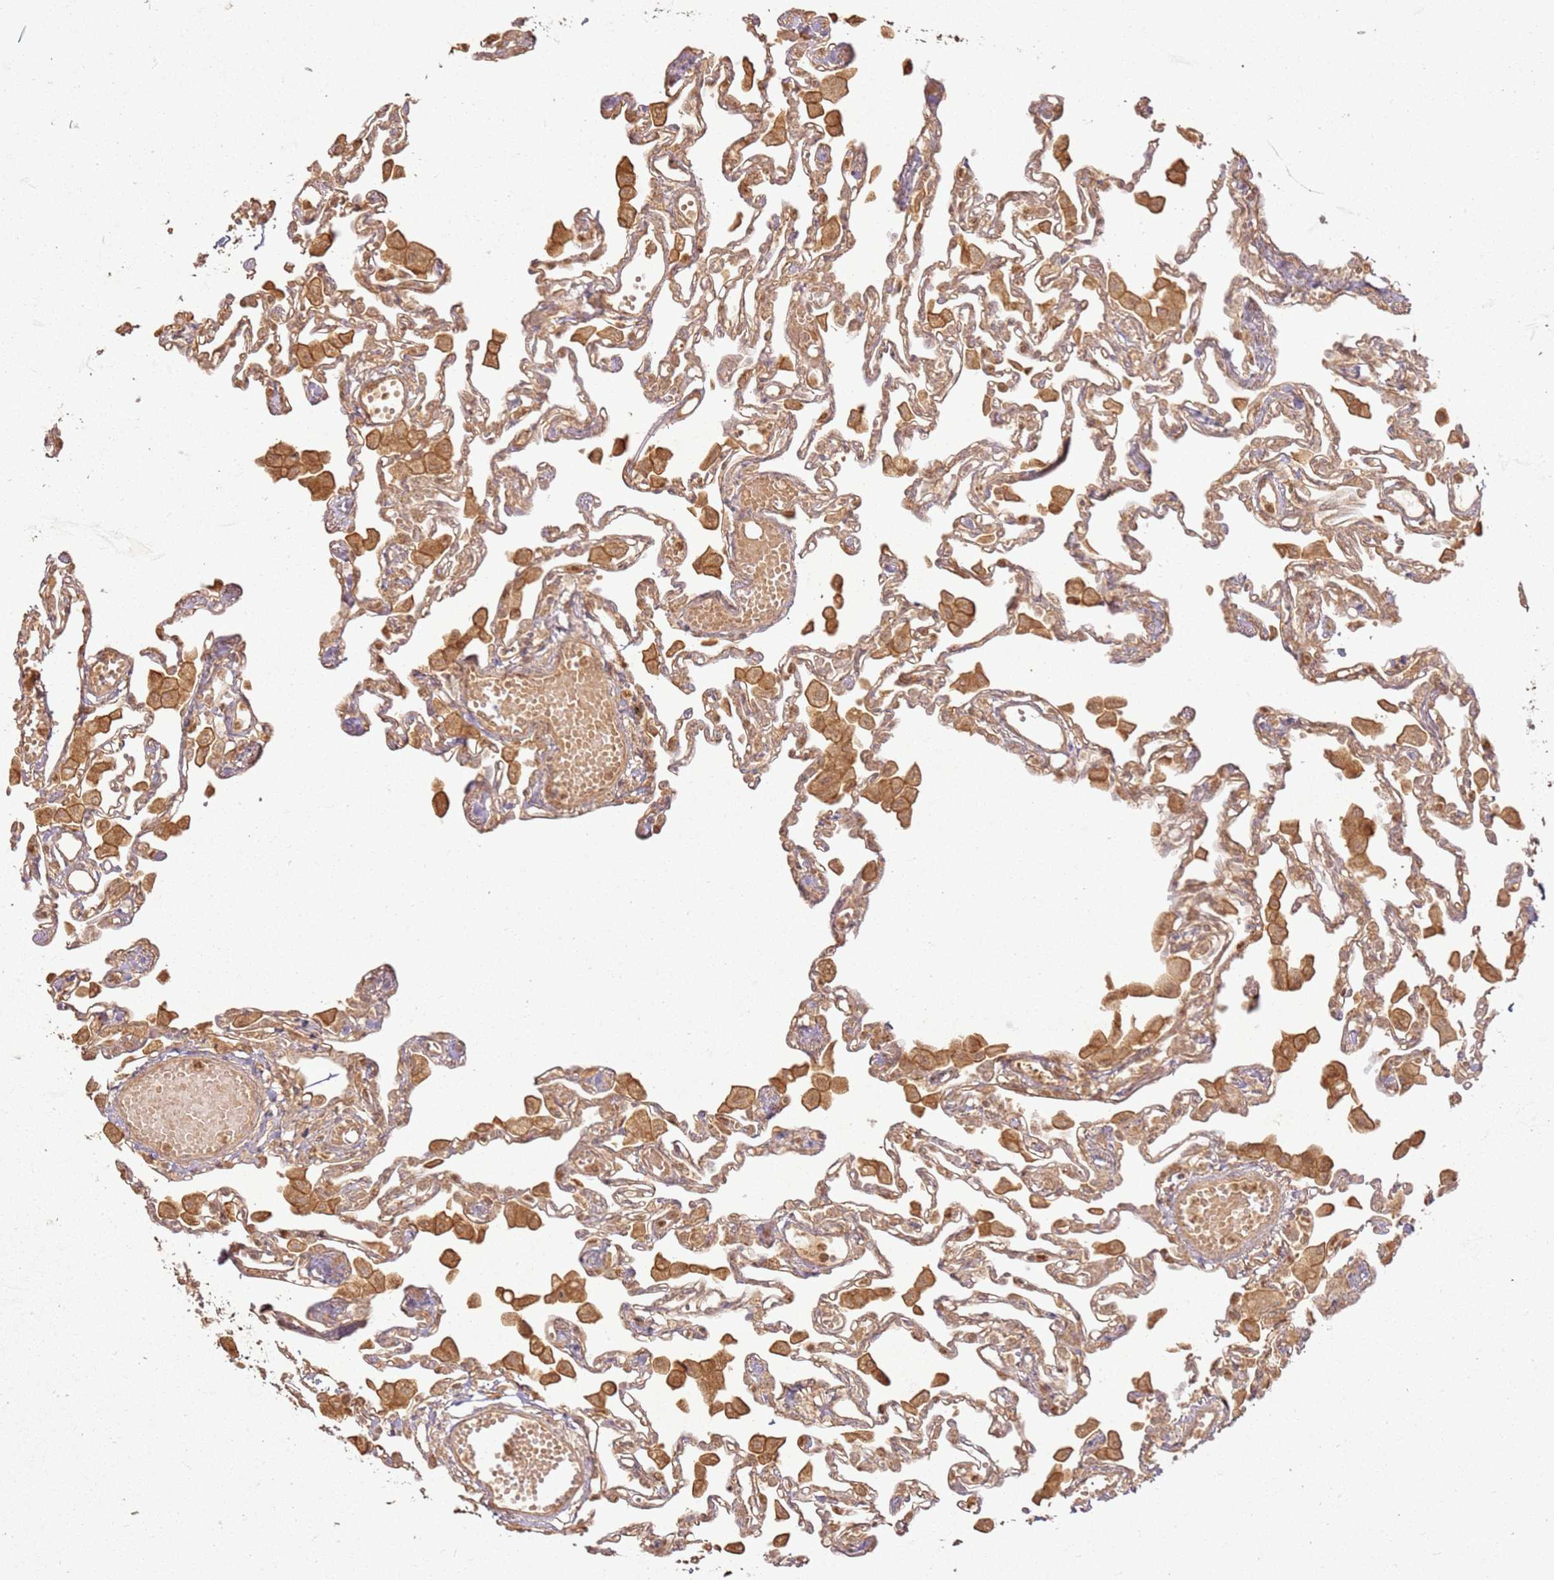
{"staining": {"intensity": "weak", "quantity": ">75%", "location": "cytoplasmic/membranous"}, "tissue": "lung", "cell_type": "Alveolar cells", "image_type": "normal", "snomed": [{"axis": "morphology", "description": "Normal tissue, NOS"}, {"axis": "topography", "description": "Bronchus"}, {"axis": "topography", "description": "Lung"}], "caption": "High-power microscopy captured an immunohistochemistry (IHC) micrograph of unremarkable lung, revealing weak cytoplasmic/membranous positivity in about >75% of alveolar cells. The staining was performed using DAB to visualize the protein expression in brown, while the nuclei were stained in blue with hematoxylin (Magnification: 20x).", "gene": "ZNF776", "patient": {"sex": "female", "age": 49}}